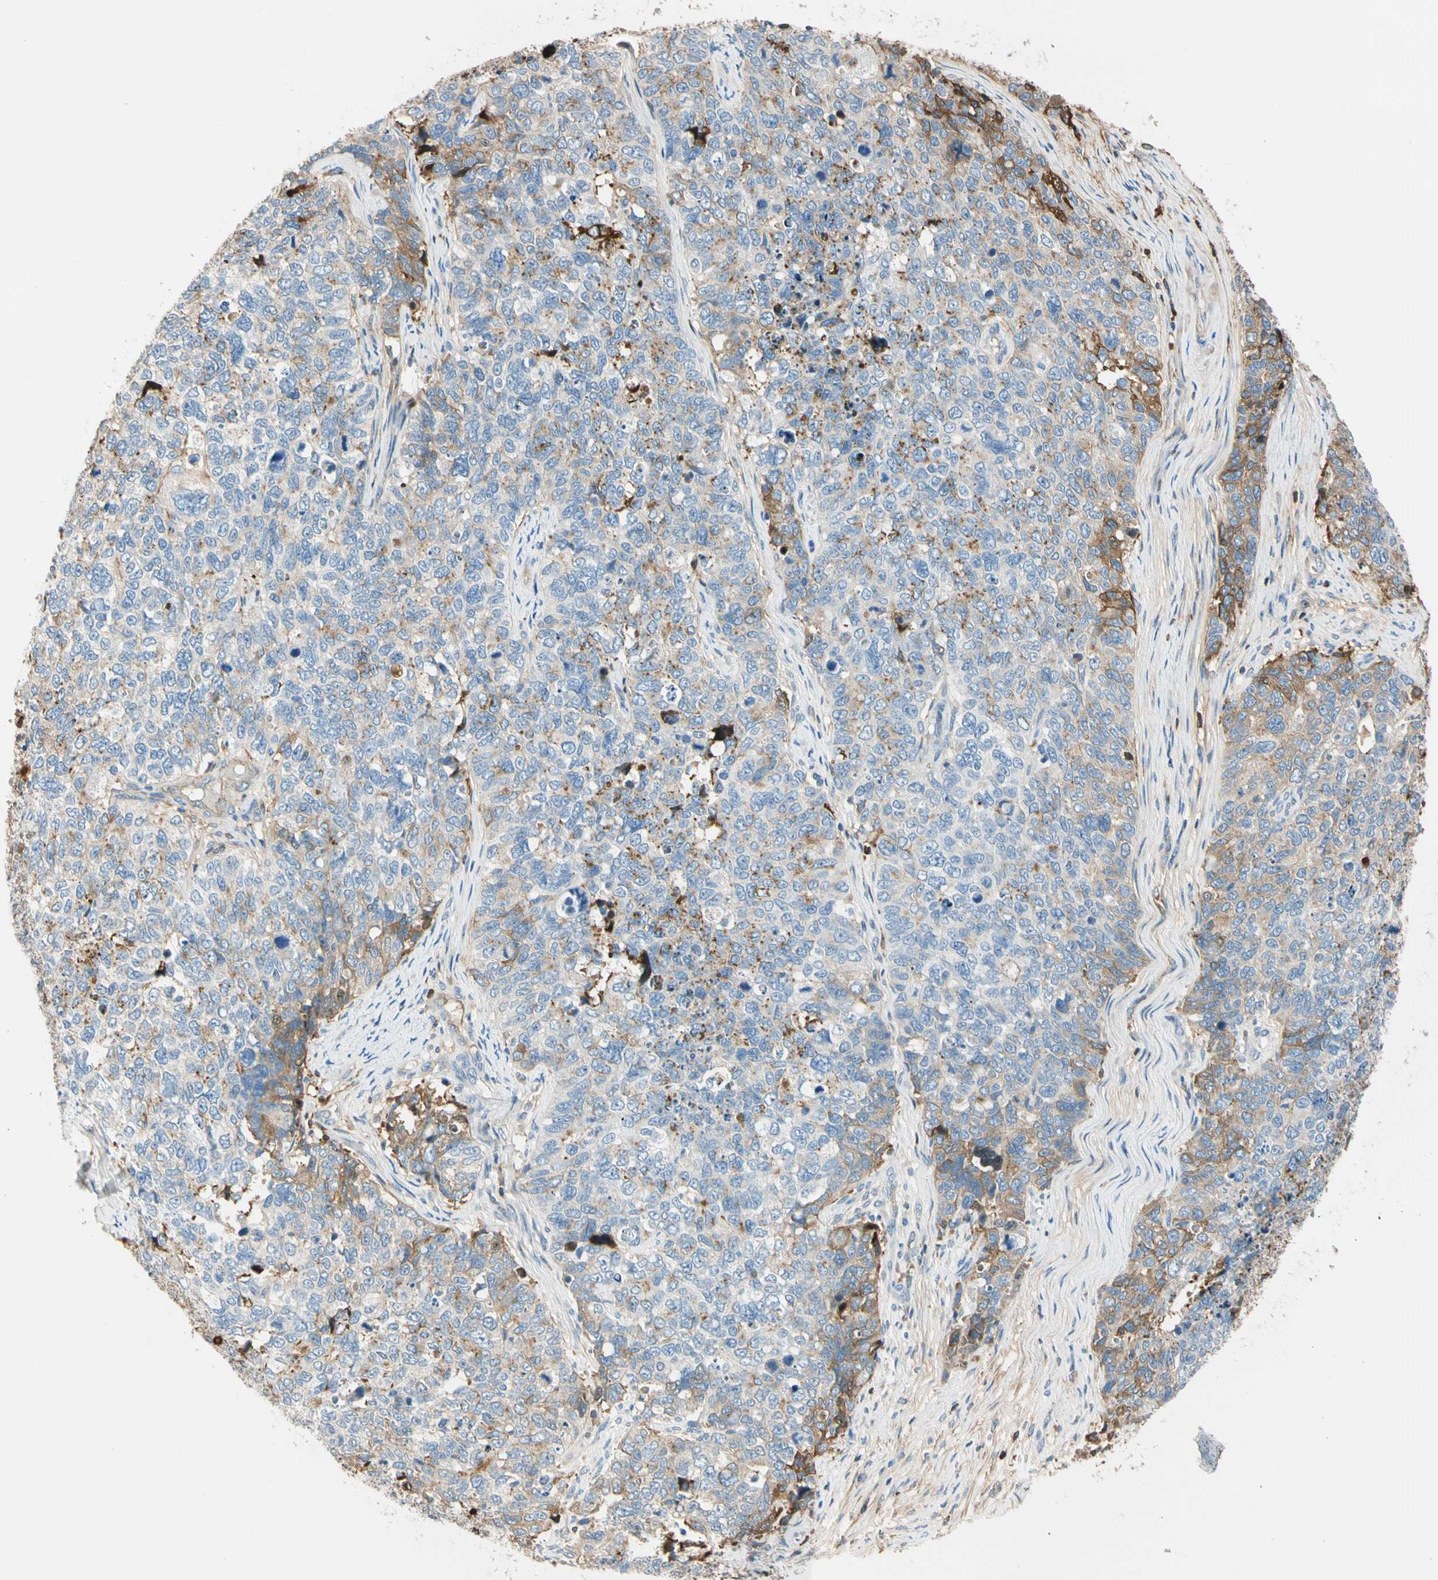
{"staining": {"intensity": "moderate", "quantity": "25%-75%", "location": "cytoplasmic/membranous"}, "tissue": "cervical cancer", "cell_type": "Tumor cells", "image_type": "cancer", "snomed": [{"axis": "morphology", "description": "Squamous cell carcinoma, NOS"}, {"axis": "topography", "description": "Cervix"}], "caption": "Protein expression analysis of squamous cell carcinoma (cervical) shows moderate cytoplasmic/membranous positivity in about 25%-75% of tumor cells.", "gene": "LAMB3", "patient": {"sex": "female", "age": 63}}